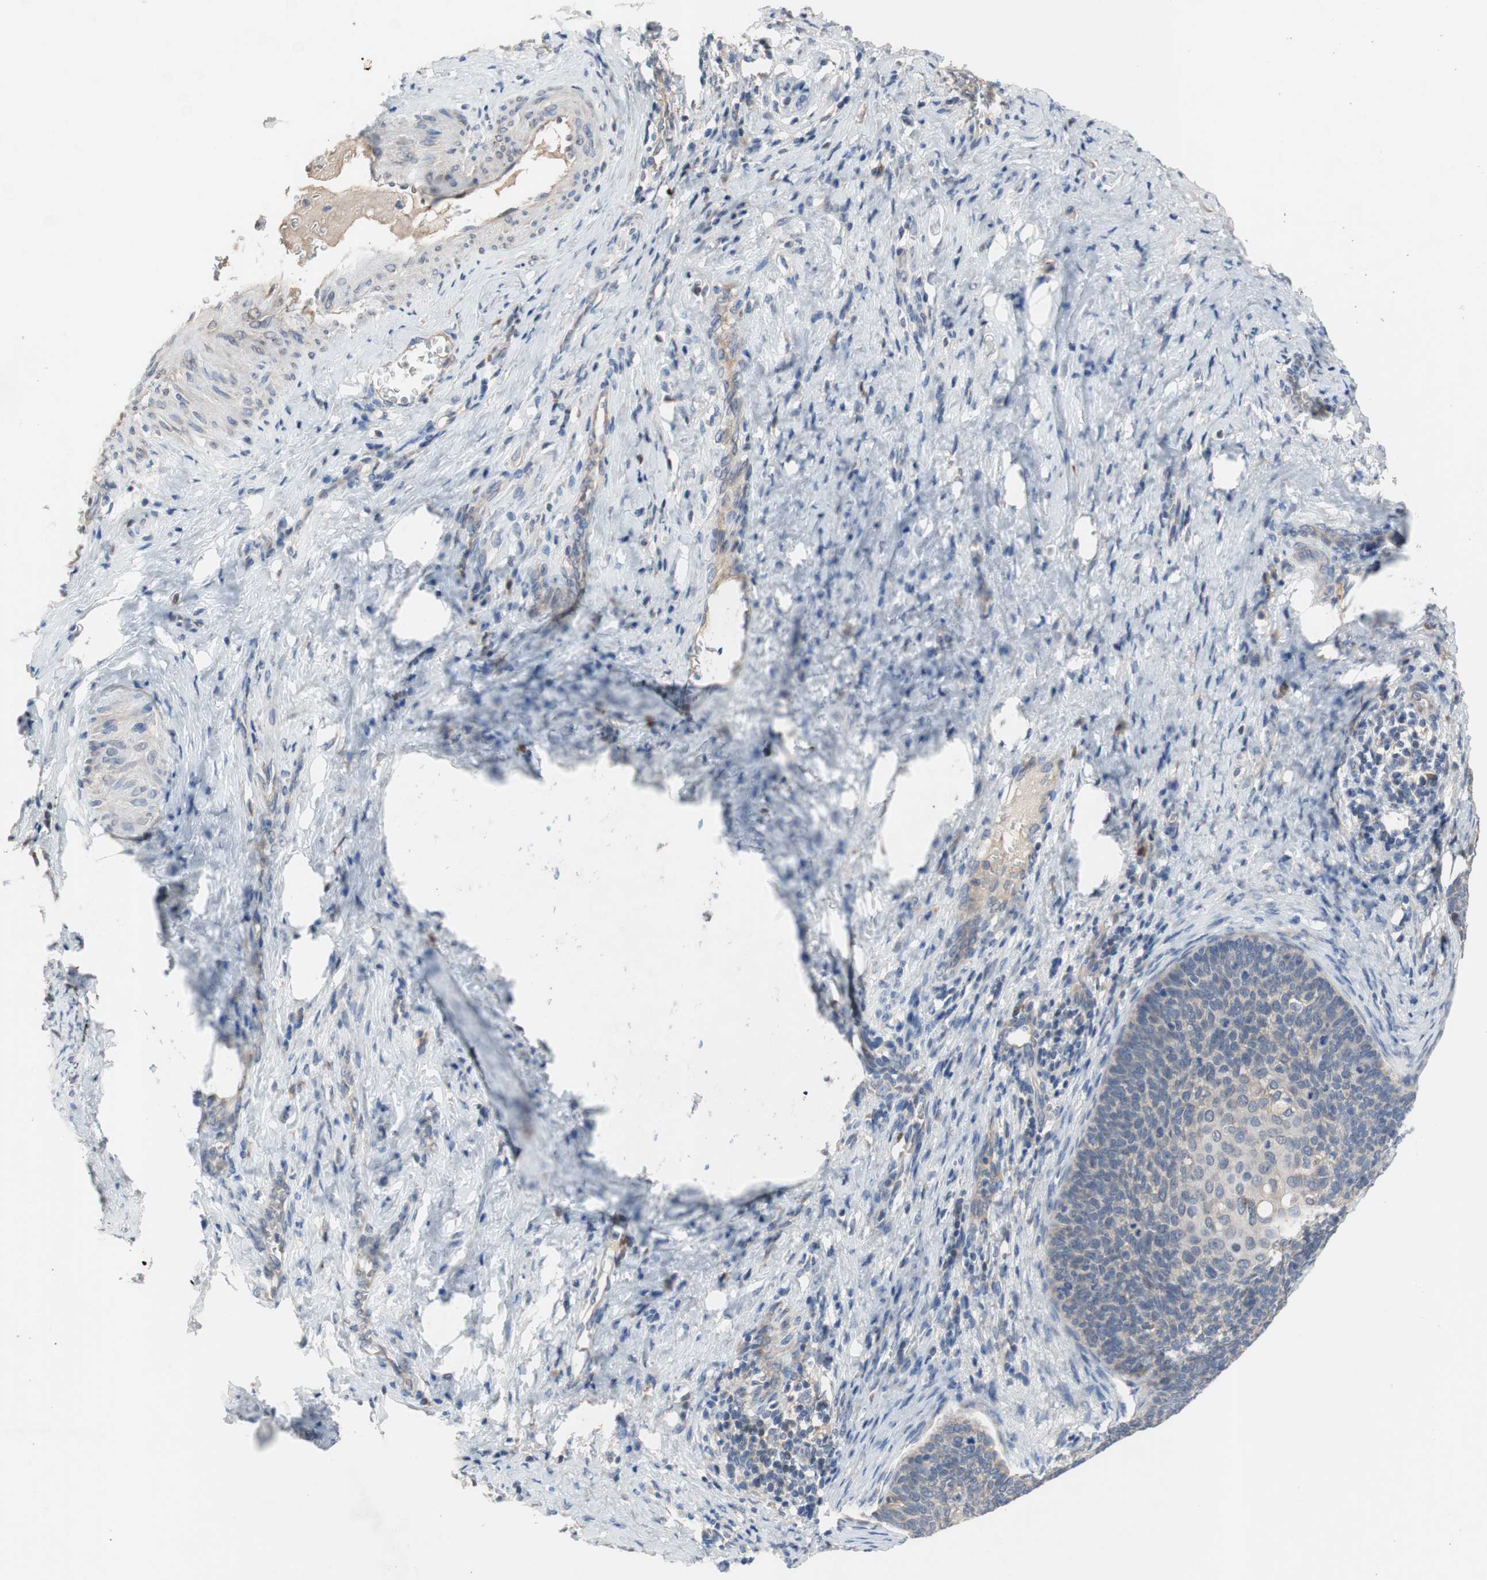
{"staining": {"intensity": "weak", "quantity": "25%-75%", "location": "cytoplasmic/membranous"}, "tissue": "cervical cancer", "cell_type": "Tumor cells", "image_type": "cancer", "snomed": [{"axis": "morphology", "description": "Squamous cell carcinoma, NOS"}, {"axis": "topography", "description": "Cervix"}], "caption": "Protein expression analysis of human cervical squamous cell carcinoma reveals weak cytoplasmic/membranous expression in about 25%-75% of tumor cells.", "gene": "TTC14", "patient": {"sex": "female", "age": 33}}